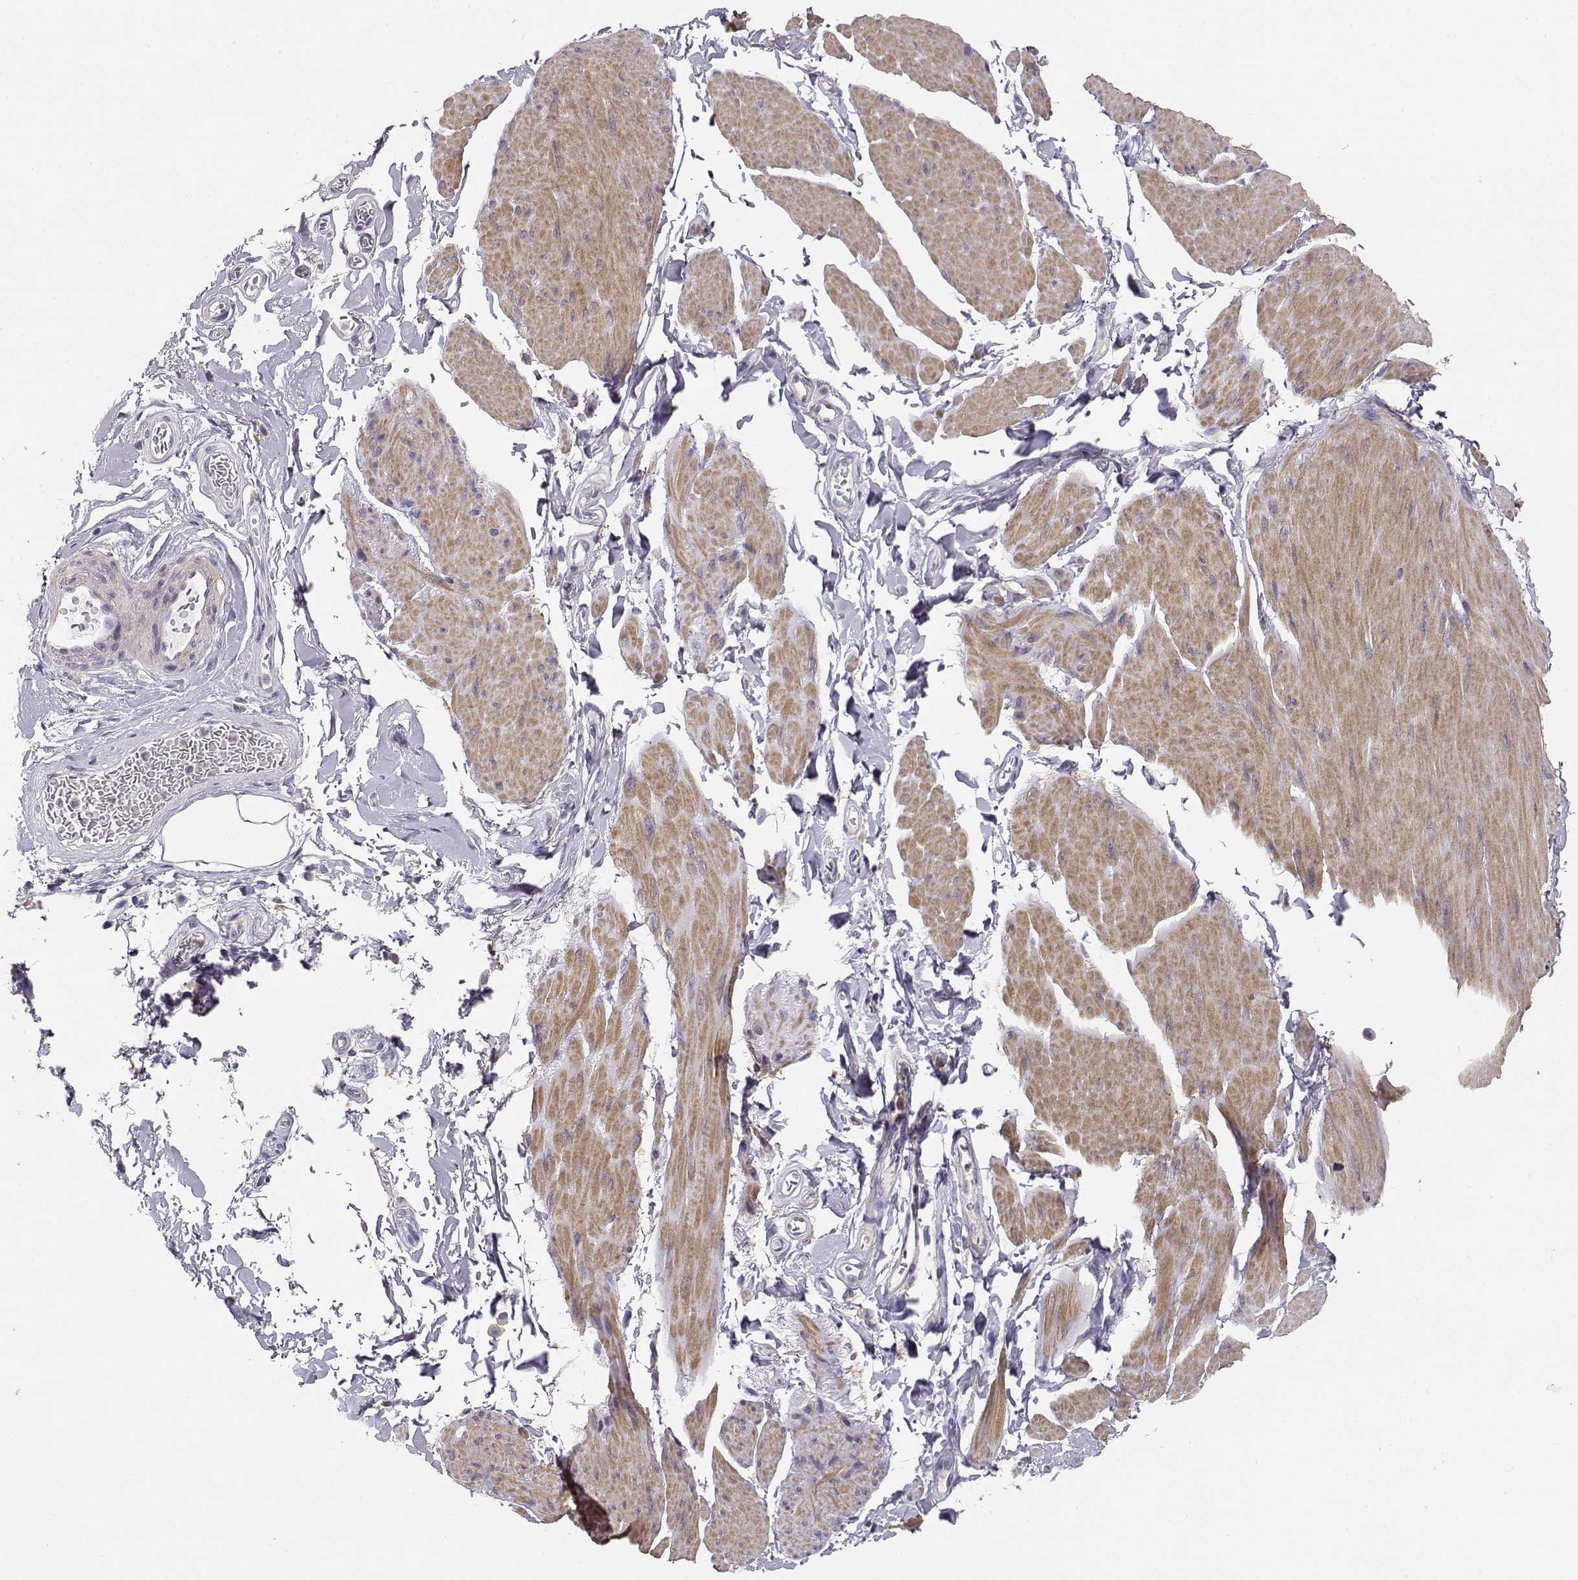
{"staining": {"intensity": "moderate", "quantity": "25%-75%", "location": "cytoplasmic/membranous"}, "tissue": "smooth muscle", "cell_type": "Smooth muscle cells", "image_type": "normal", "snomed": [{"axis": "morphology", "description": "Normal tissue, NOS"}, {"axis": "topography", "description": "Adipose tissue"}, {"axis": "topography", "description": "Smooth muscle"}, {"axis": "topography", "description": "Peripheral nerve tissue"}], "caption": "Smooth muscle cells exhibit medium levels of moderate cytoplasmic/membranous expression in approximately 25%-75% of cells in benign human smooth muscle. Nuclei are stained in blue.", "gene": "DAPL1", "patient": {"sex": "male", "age": 83}}